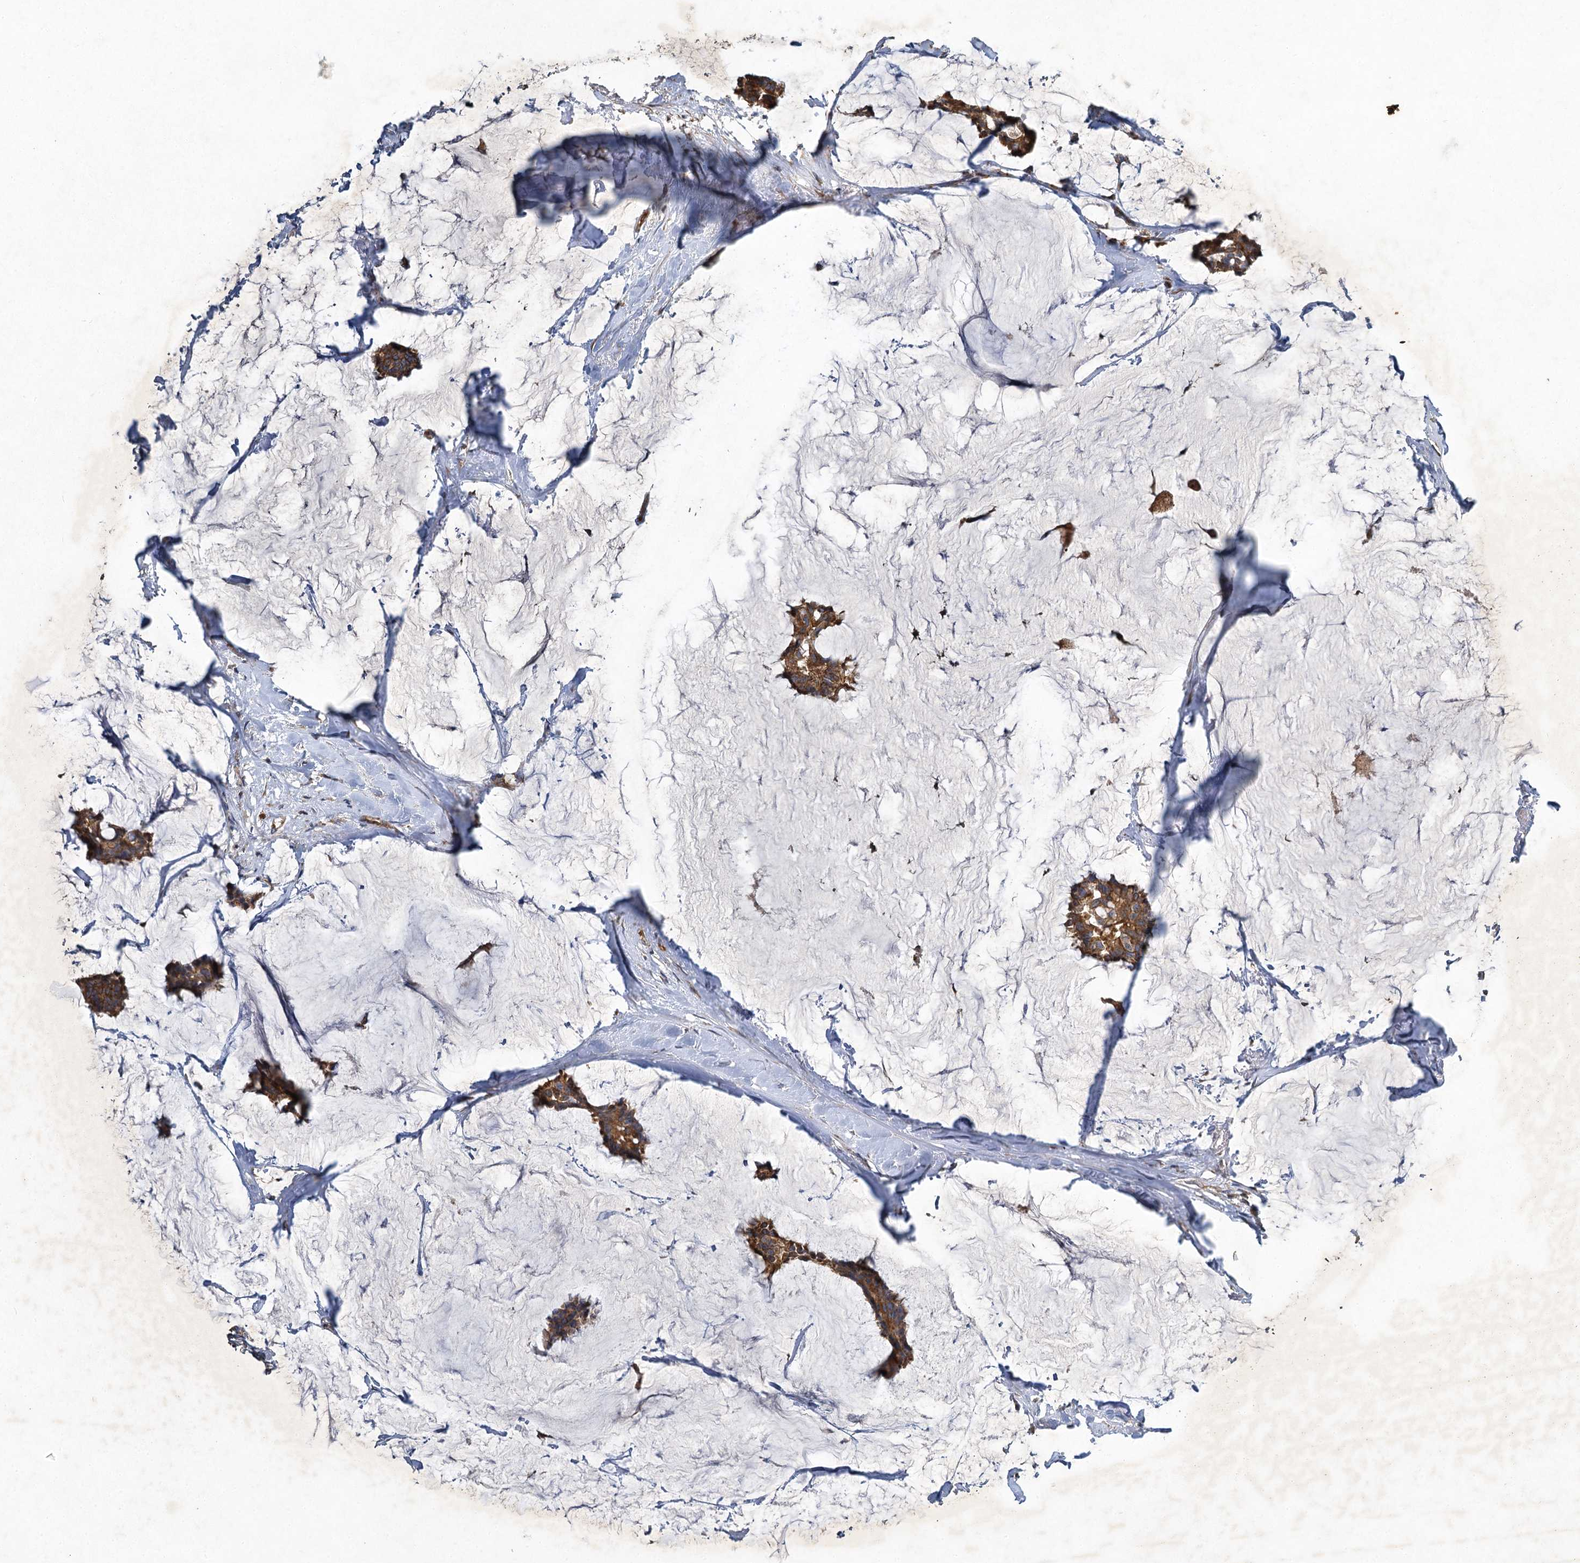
{"staining": {"intensity": "moderate", "quantity": ">75%", "location": "cytoplasmic/membranous"}, "tissue": "breast cancer", "cell_type": "Tumor cells", "image_type": "cancer", "snomed": [{"axis": "morphology", "description": "Duct carcinoma"}, {"axis": "topography", "description": "Breast"}], "caption": "This image demonstrates immunohistochemistry staining of human breast infiltrating ductal carcinoma, with medium moderate cytoplasmic/membranous staining in about >75% of tumor cells.", "gene": "BCS1L", "patient": {"sex": "female", "age": 93}}